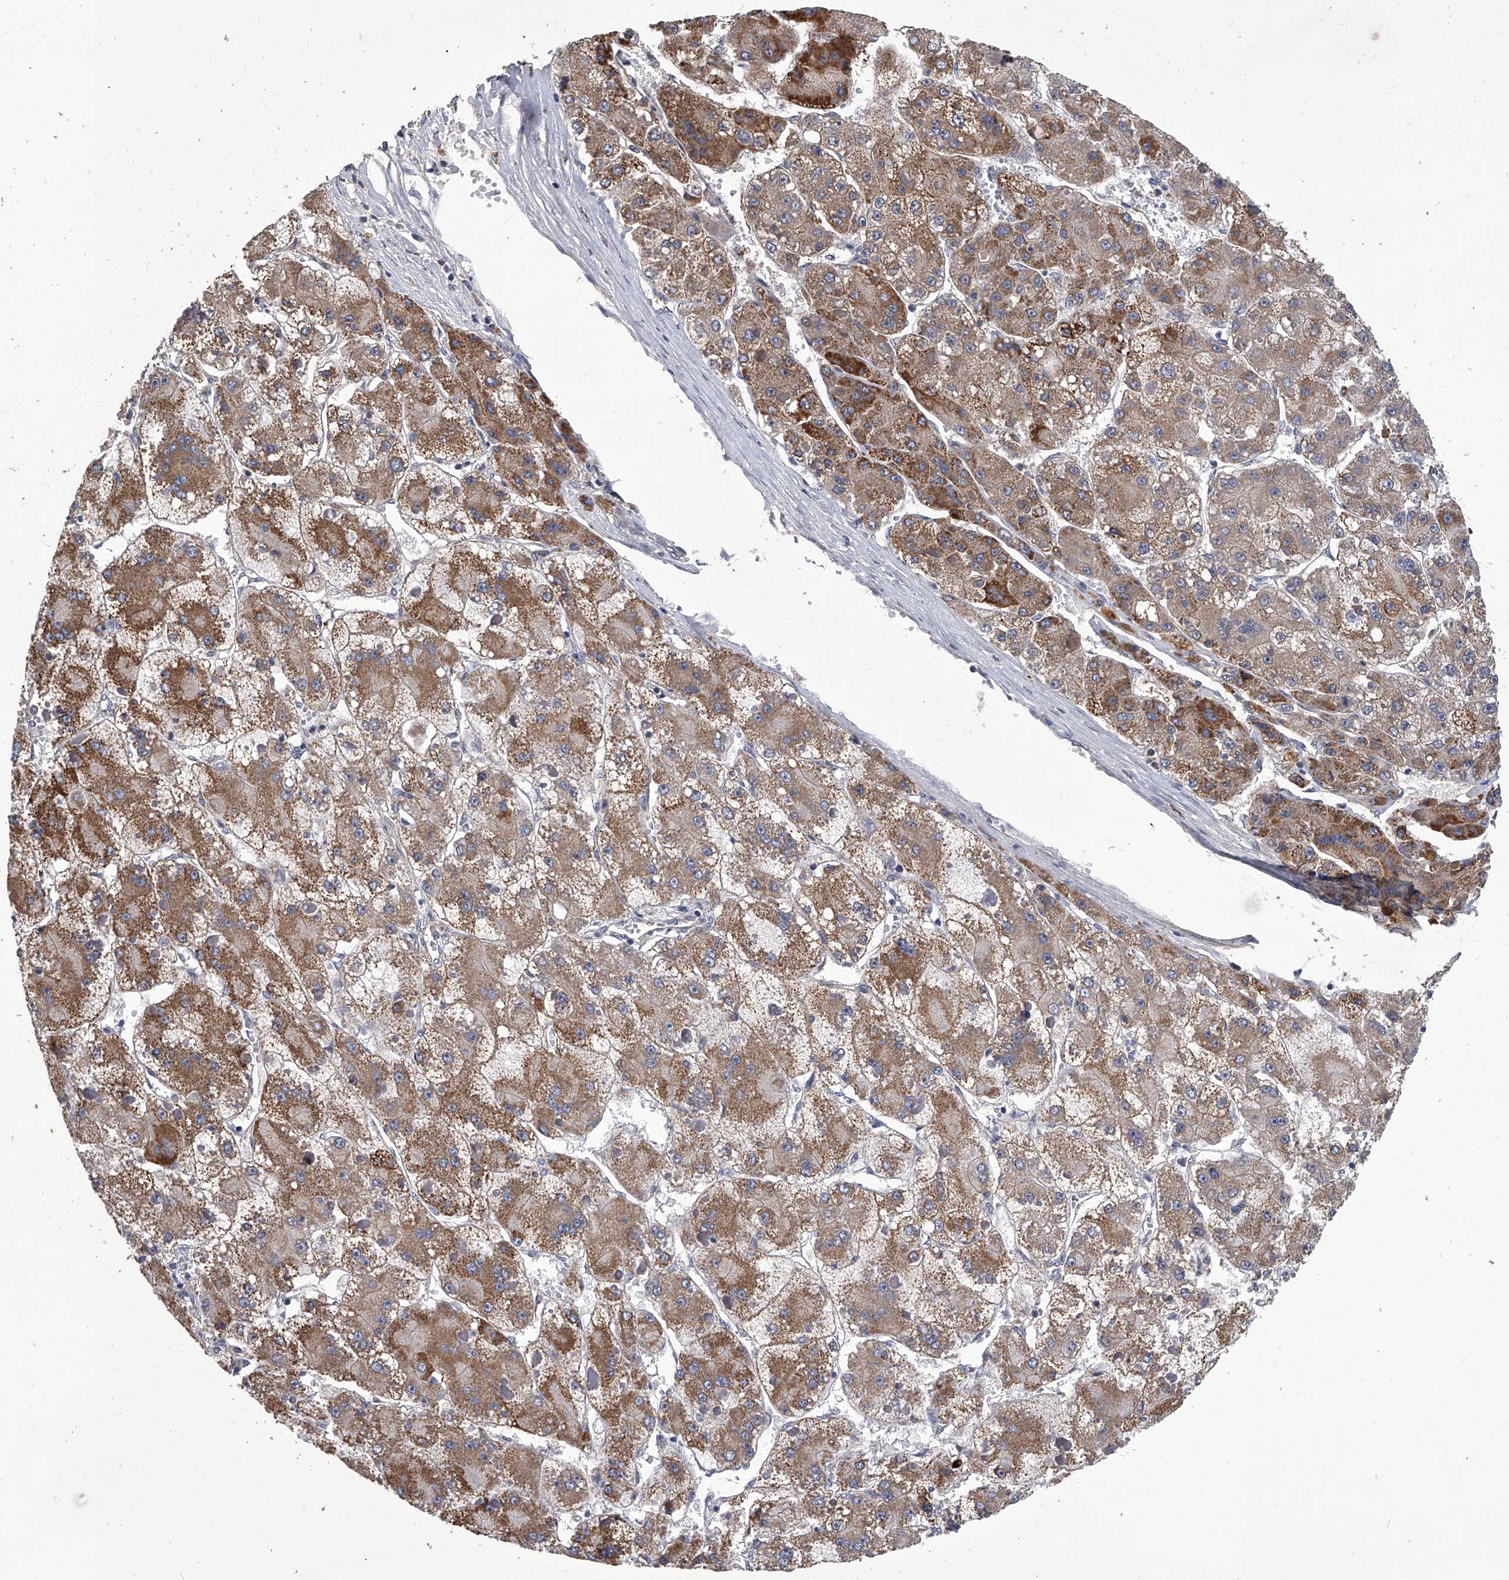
{"staining": {"intensity": "moderate", "quantity": ">75%", "location": "cytoplasmic/membranous"}, "tissue": "liver cancer", "cell_type": "Tumor cells", "image_type": "cancer", "snomed": [{"axis": "morphology", "description": "Carcinoma, Hepatocellular, NOS"}, {"axis": "topography", "description": "Liver"}], "caption": "Liver cancer was stained to show a protein in brown. There is medium levels of moderate cytoplasmic/membranous staining in approximately >75% of tumor cells.", "gene": "NRP1", "patient": {"sex": "female", "age": 73}}